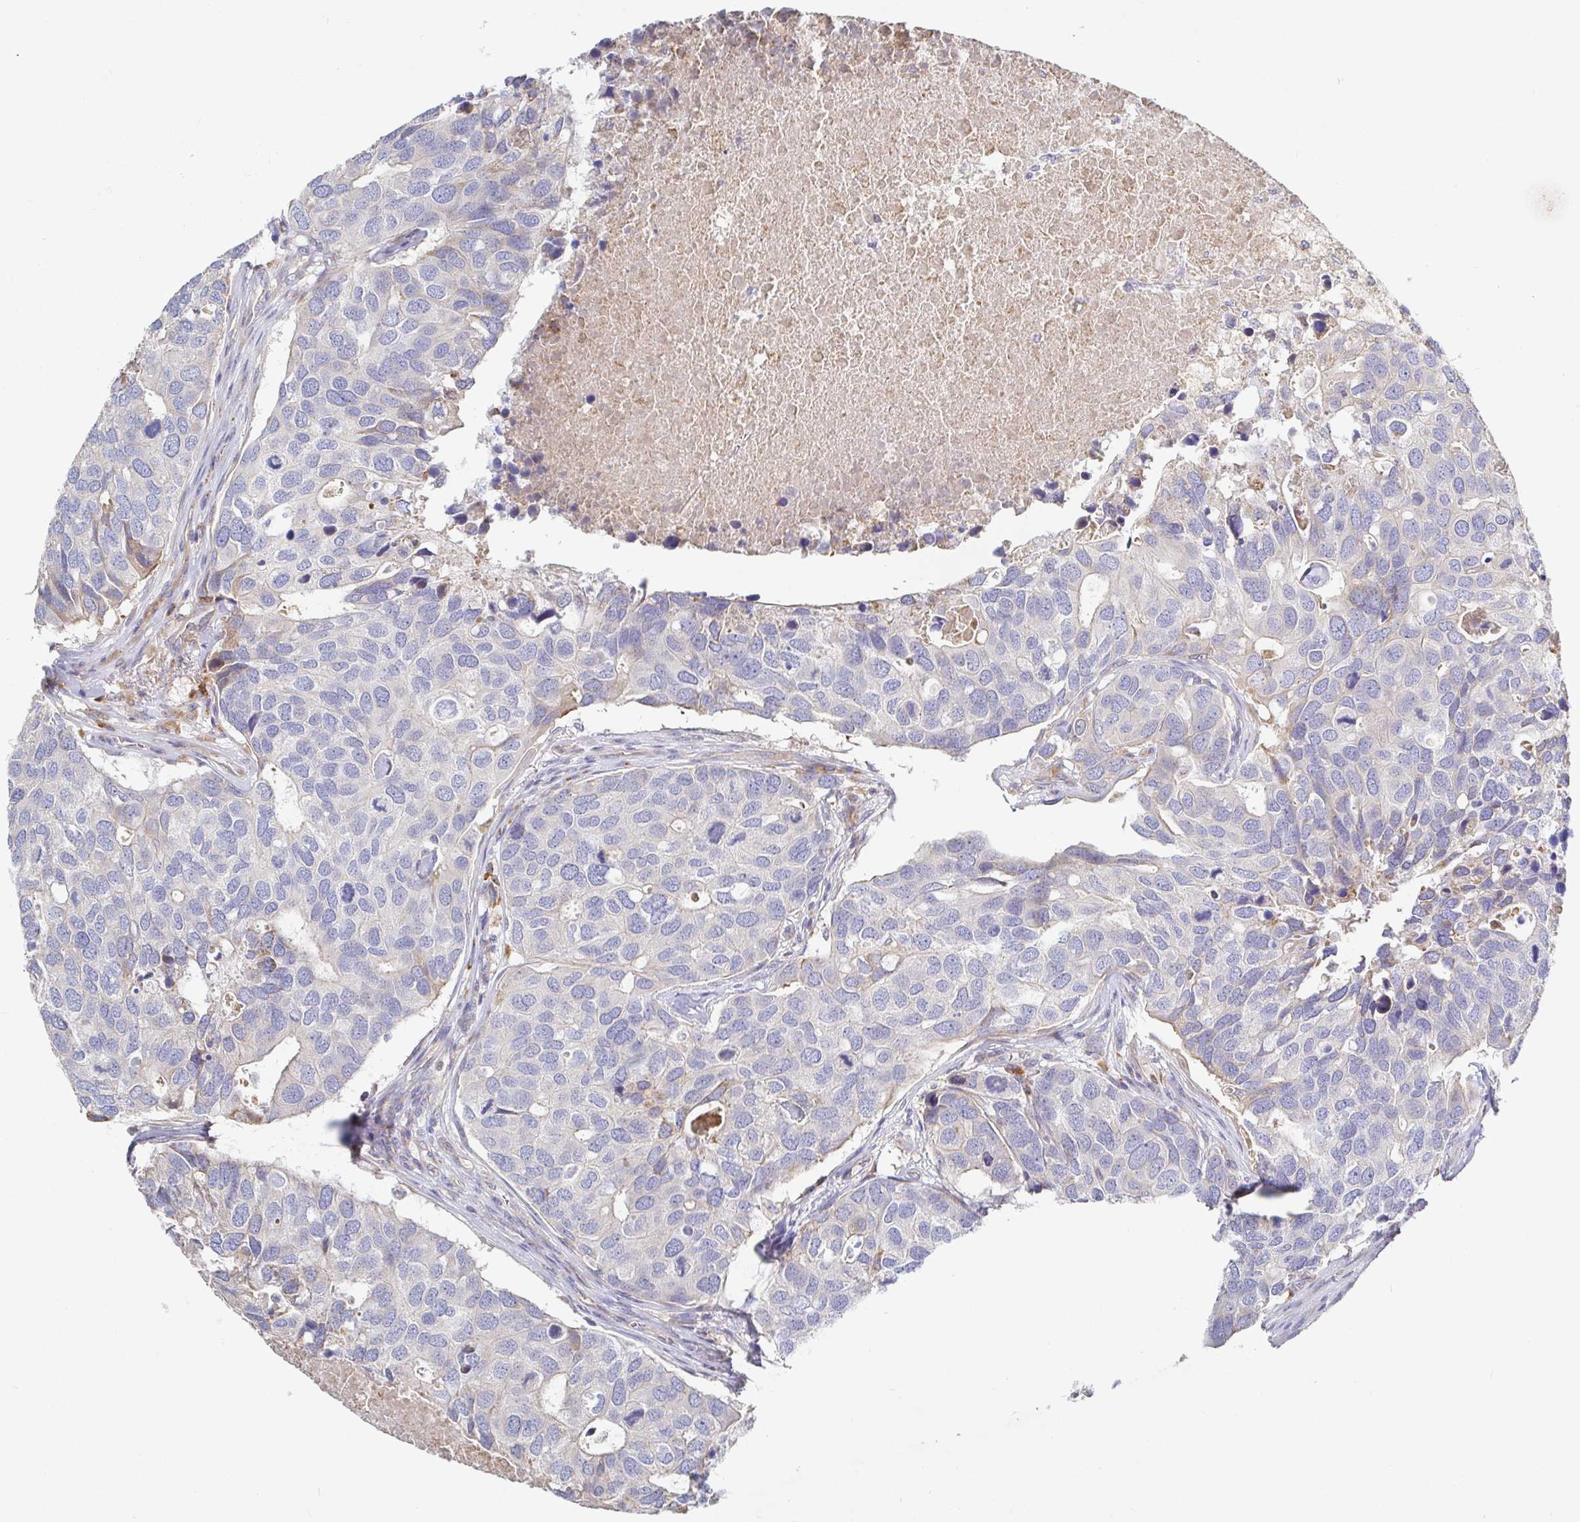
{"staining": {"intensity": "negative", "quantity": "none", "location": "none"}, "tissue": "breast cancer", "cell_type": "Tumor cells", "image_type": "cancer", "snomed": [{"axis": "morphology", "description": "Duct carcinoma"}, {"axis": "topography", "description": "Breast"}], "caption": "This is a histopathology image of IHC staining of infiltrating ductal carcinoma (breast), which shows no expression in tumor cells. (DAB (3,3'-diaminobenzidine) IHC, high magnification).", "gene": "IRAK2", "patient": {"sex": "female", "age": 83}}